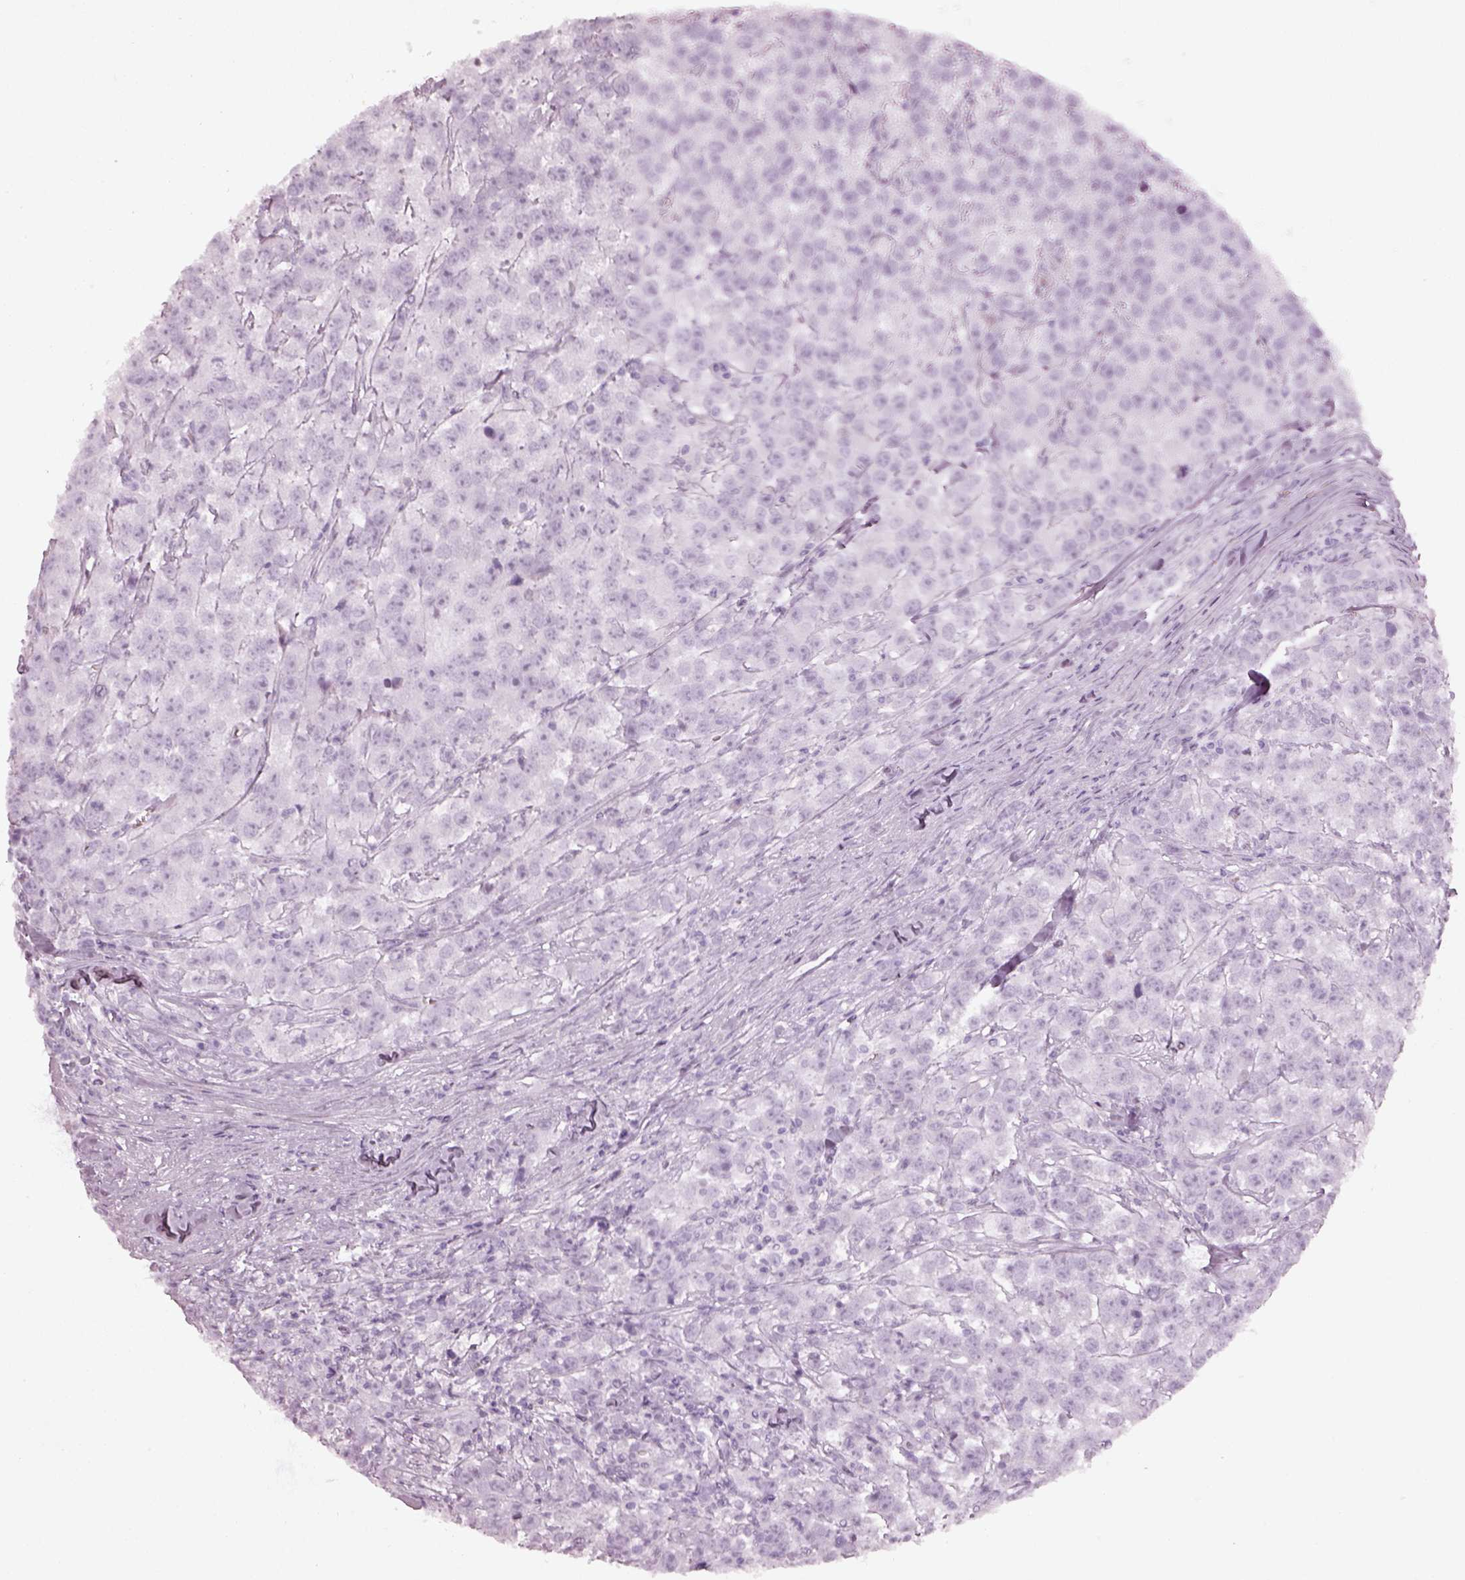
{"staining": {"intensity": "negative", "quantity": "none", "location": "none"}, "tissue": "testis cancer", "cell_type": "Tumor cells", "image_type": "cancer", "snomed": [{"axis": "morphology", "description": "Seminoma, NOS"}, {"axis": "topography", "description": "Testis"}], "caption": "Testis cancer (seminoma) was stained to show a protein in brown. There is no significant positivity in tumor cells. (Brightfield microscopy of DAB (3,3'-diaminobenzidine) immunohistochemistry (IHC) at high magnification).", "gene": "SPATA6L", "patient": {"sex": "male", "age": 59}}